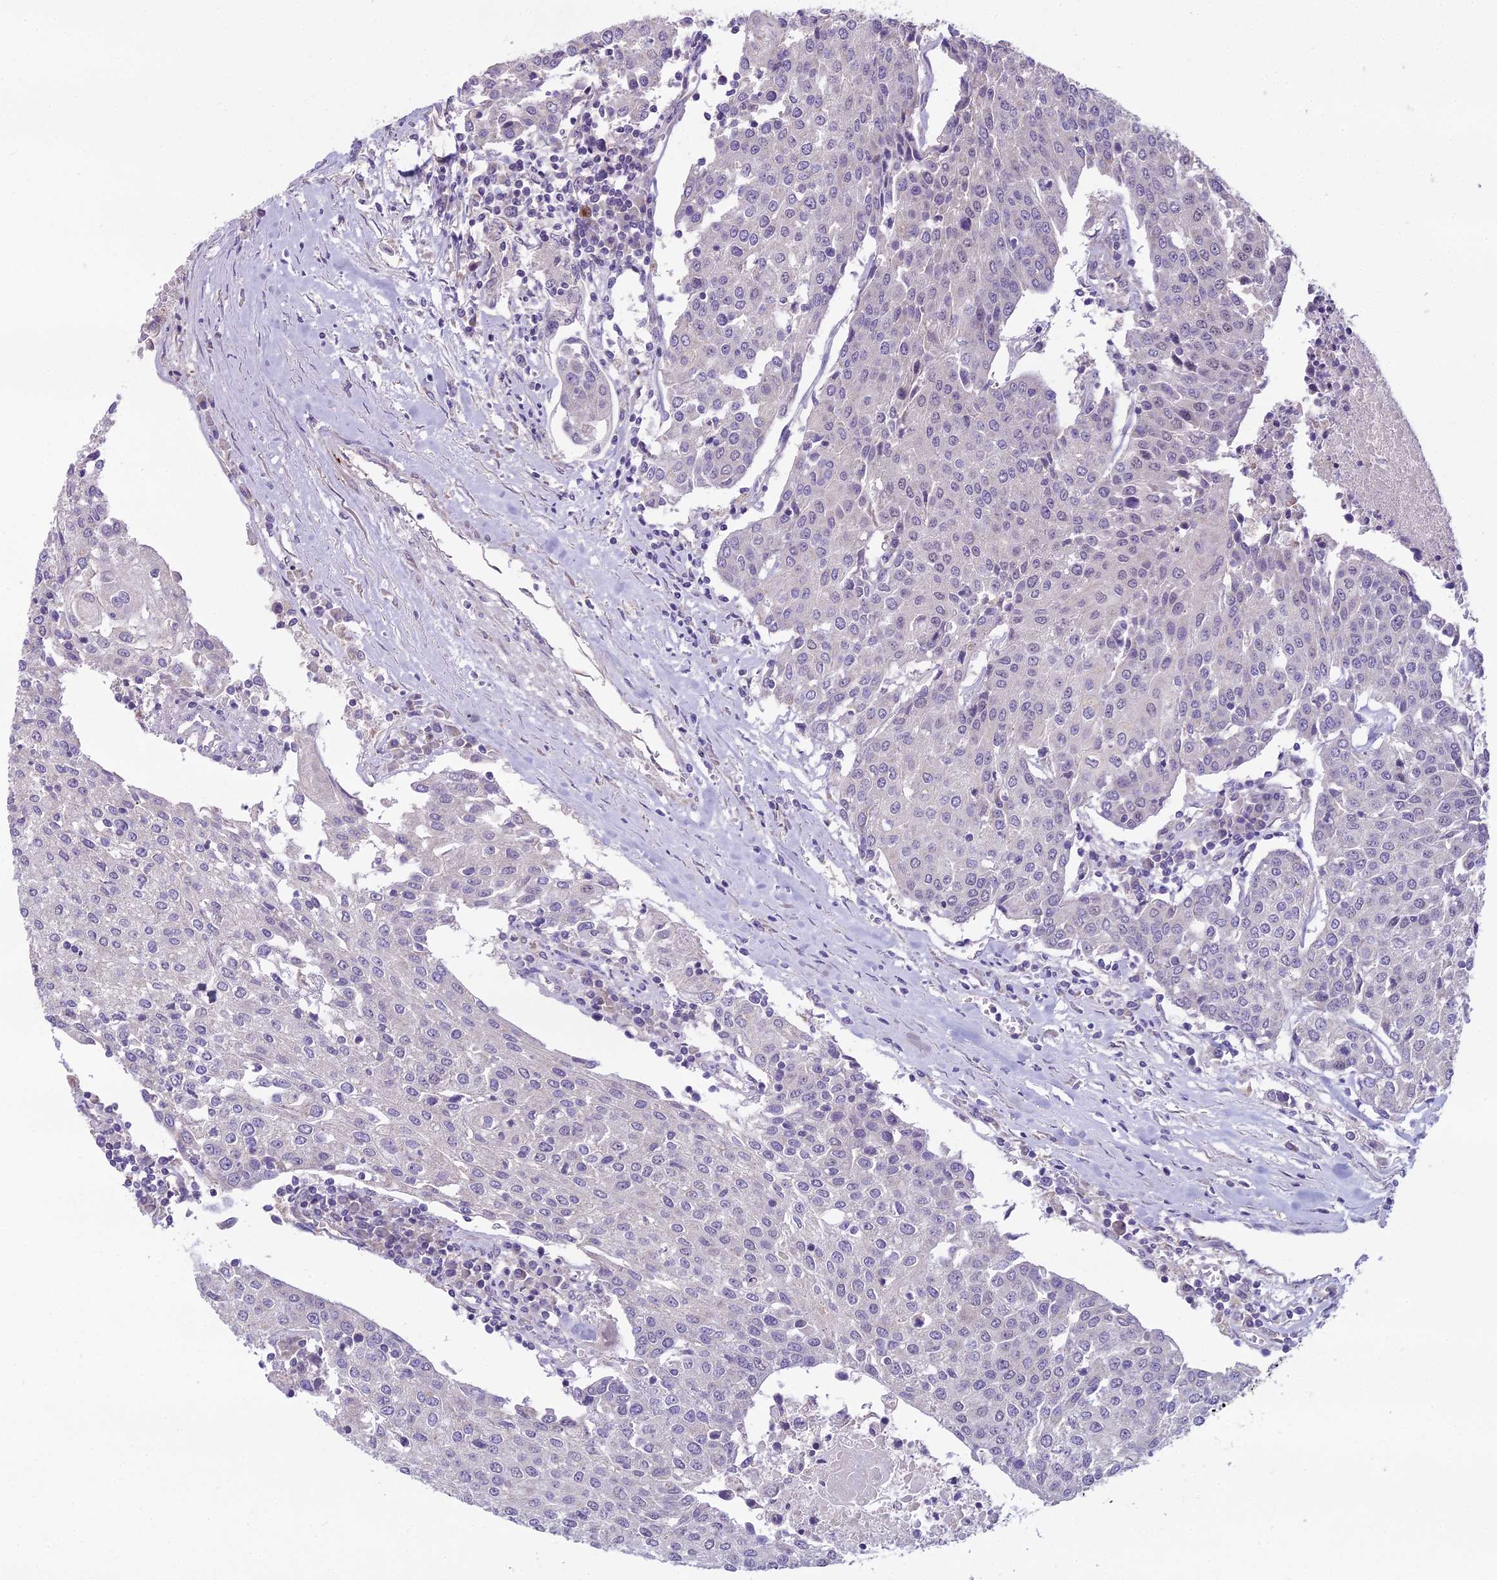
{"staining": {"intensity": "negative", "quantity": "none", "location": "none"}, "tissue": "urothelial cancer", "cell_type": "Tumor cells", "image_type": "cancer", "snomed": [{"axis": "morphology", "description": "Urothelial carcinoma, High grade"}, {"axis": "topography", "description": "Urinary bladder"}], "caption": "Immunohistochemistry photomicrograph of high-grade urothelial carcinoma stained for a protein (brown), which reveals no expression in tumor cells.", "gene": "DUS2", "patient": {"sex": "female", "age": 85}}